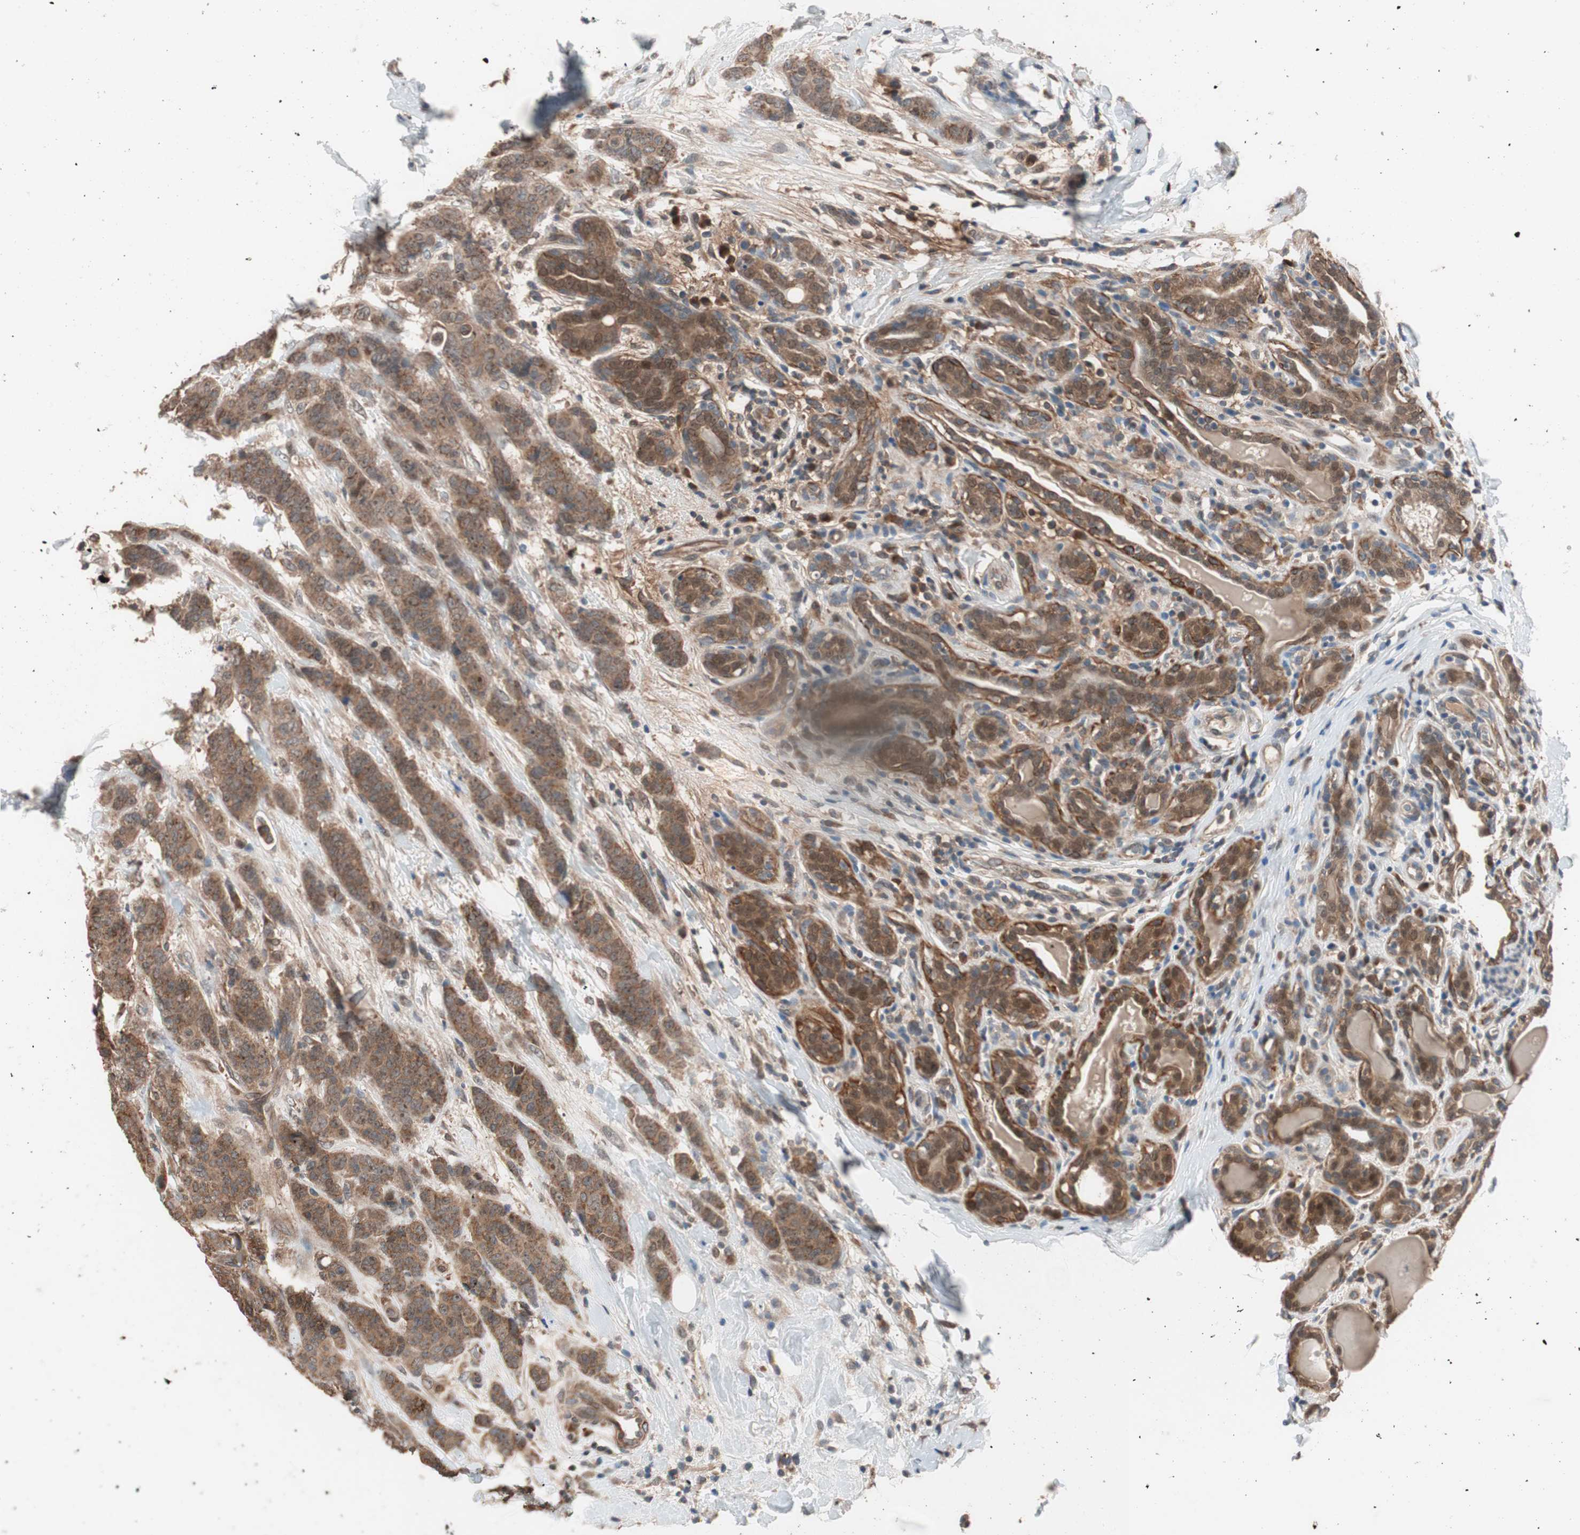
{"staining": {"intensity": "moderate", "quantity": ">75%", "location": "cytoplasmic/membranous"}, "tissue": "breast cancer", "cell_type": "Tumor cells", "image_type": "cancer", "snomed": [{"axis": "morphology", "description": "Duct carcinoma"}, {"axis": "topography", "description": "Breast"}], "caption": "This image displays breast infiltrating ductal carcinoma stained with immunohistochemistry to label a protein in brown. The cytoplasmic/membranous of tumor cells show moderate positivity for the protein. Nuclei are counter-stained blue.", "gene": "HMBS", "patient": {"sex": "female", "age": 40}}